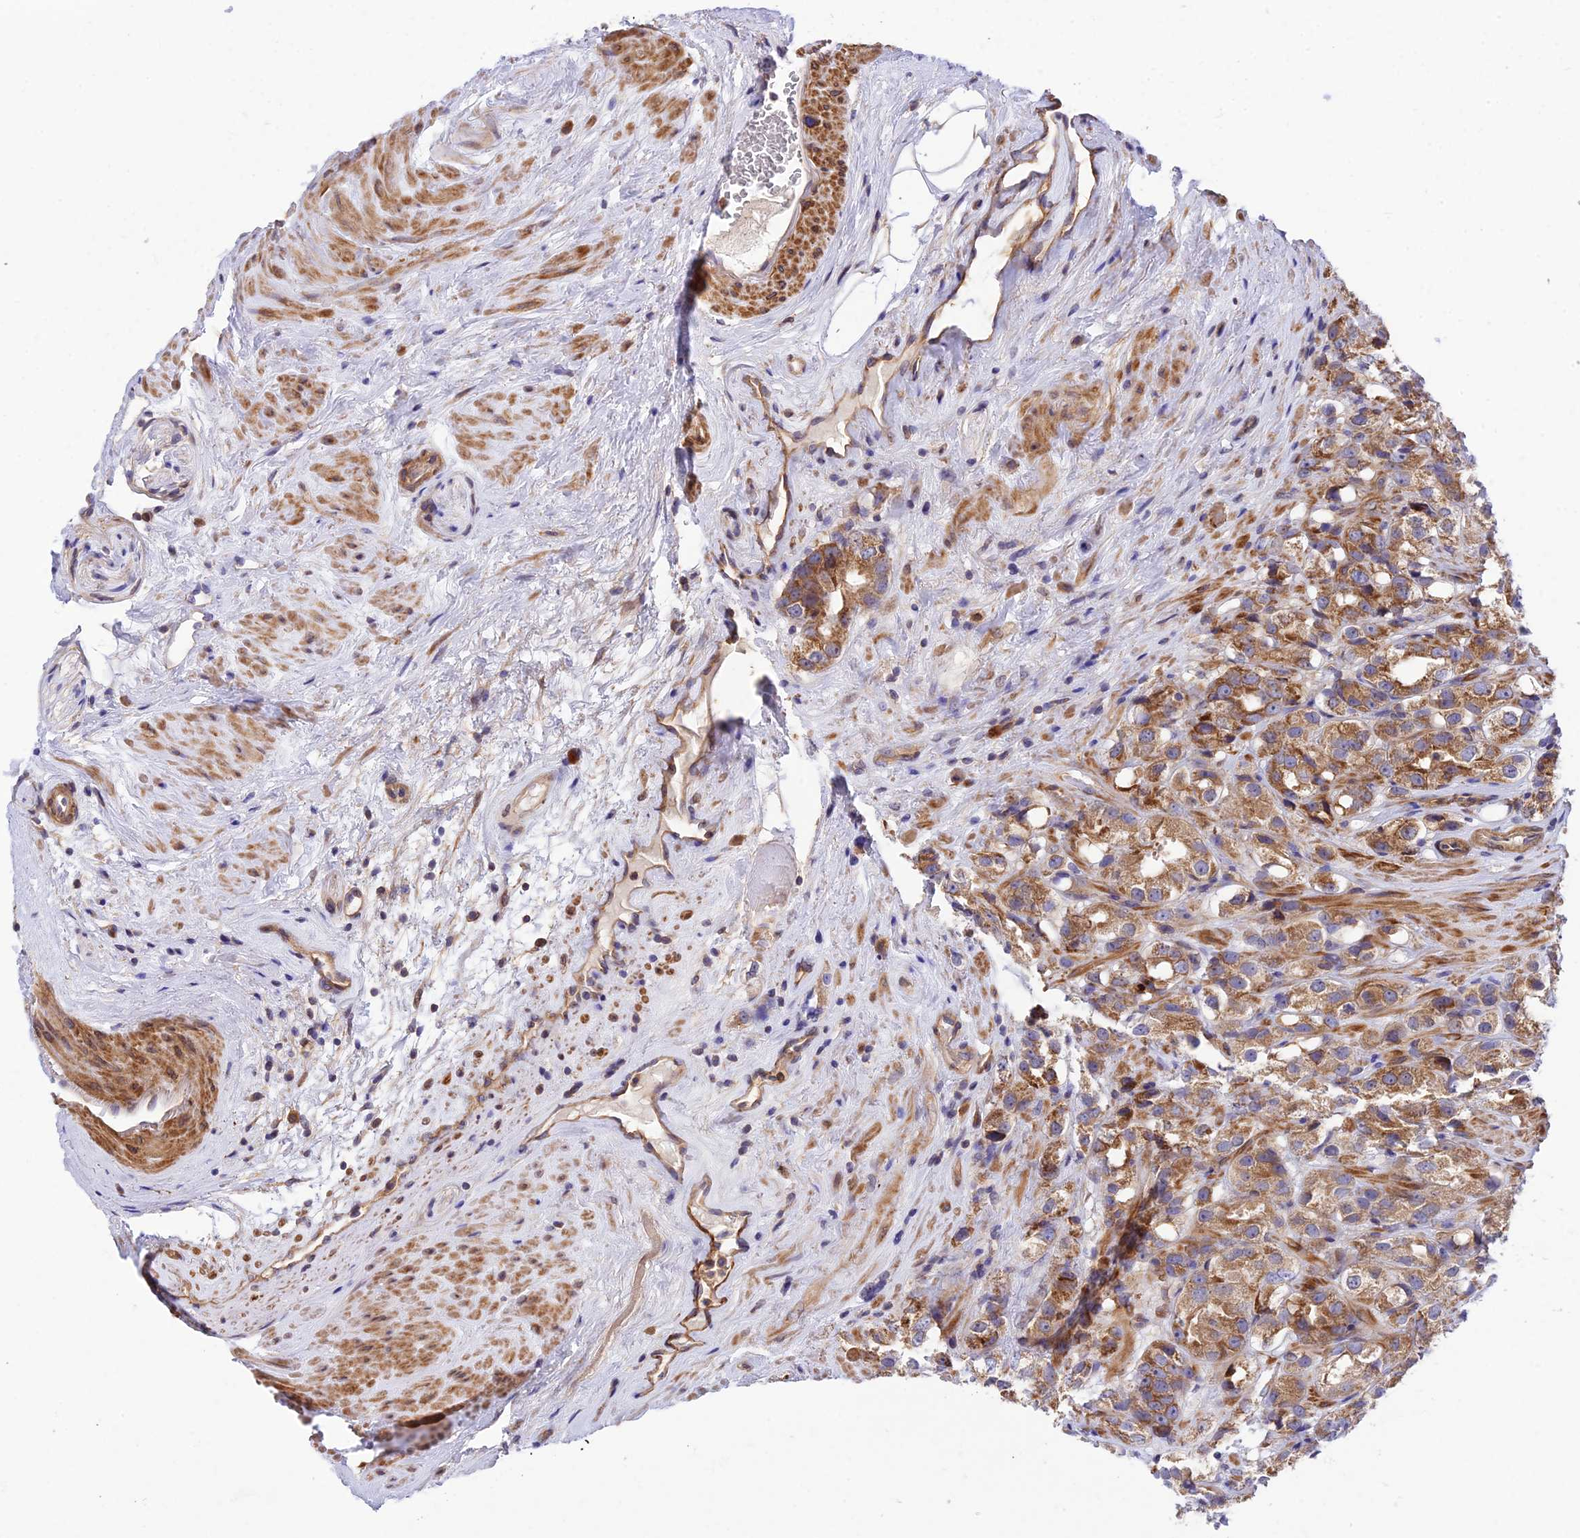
{"staining": {"intensity": "moderate", "quantity": ">75%", "location": "cytoplasmic/membranous"}, "tissue": "prostate cancer", "cell_type": "Tumor cells", "image_type": "cancer", "snomed": [{"axis": "morphology", "description": "Adenocarcinoma, NOS"}, {"axis": "topography", "description": "Prostate"}], "caption": "Prostate cancer (adenocarcinoma) stained for a protein (brown) displays moderate cytoplasmic/membranous positive positivity in approximately >75% of tumor cells.", "gene": "TRIM43B", "patient": {"sex": "male", "age": 79}}